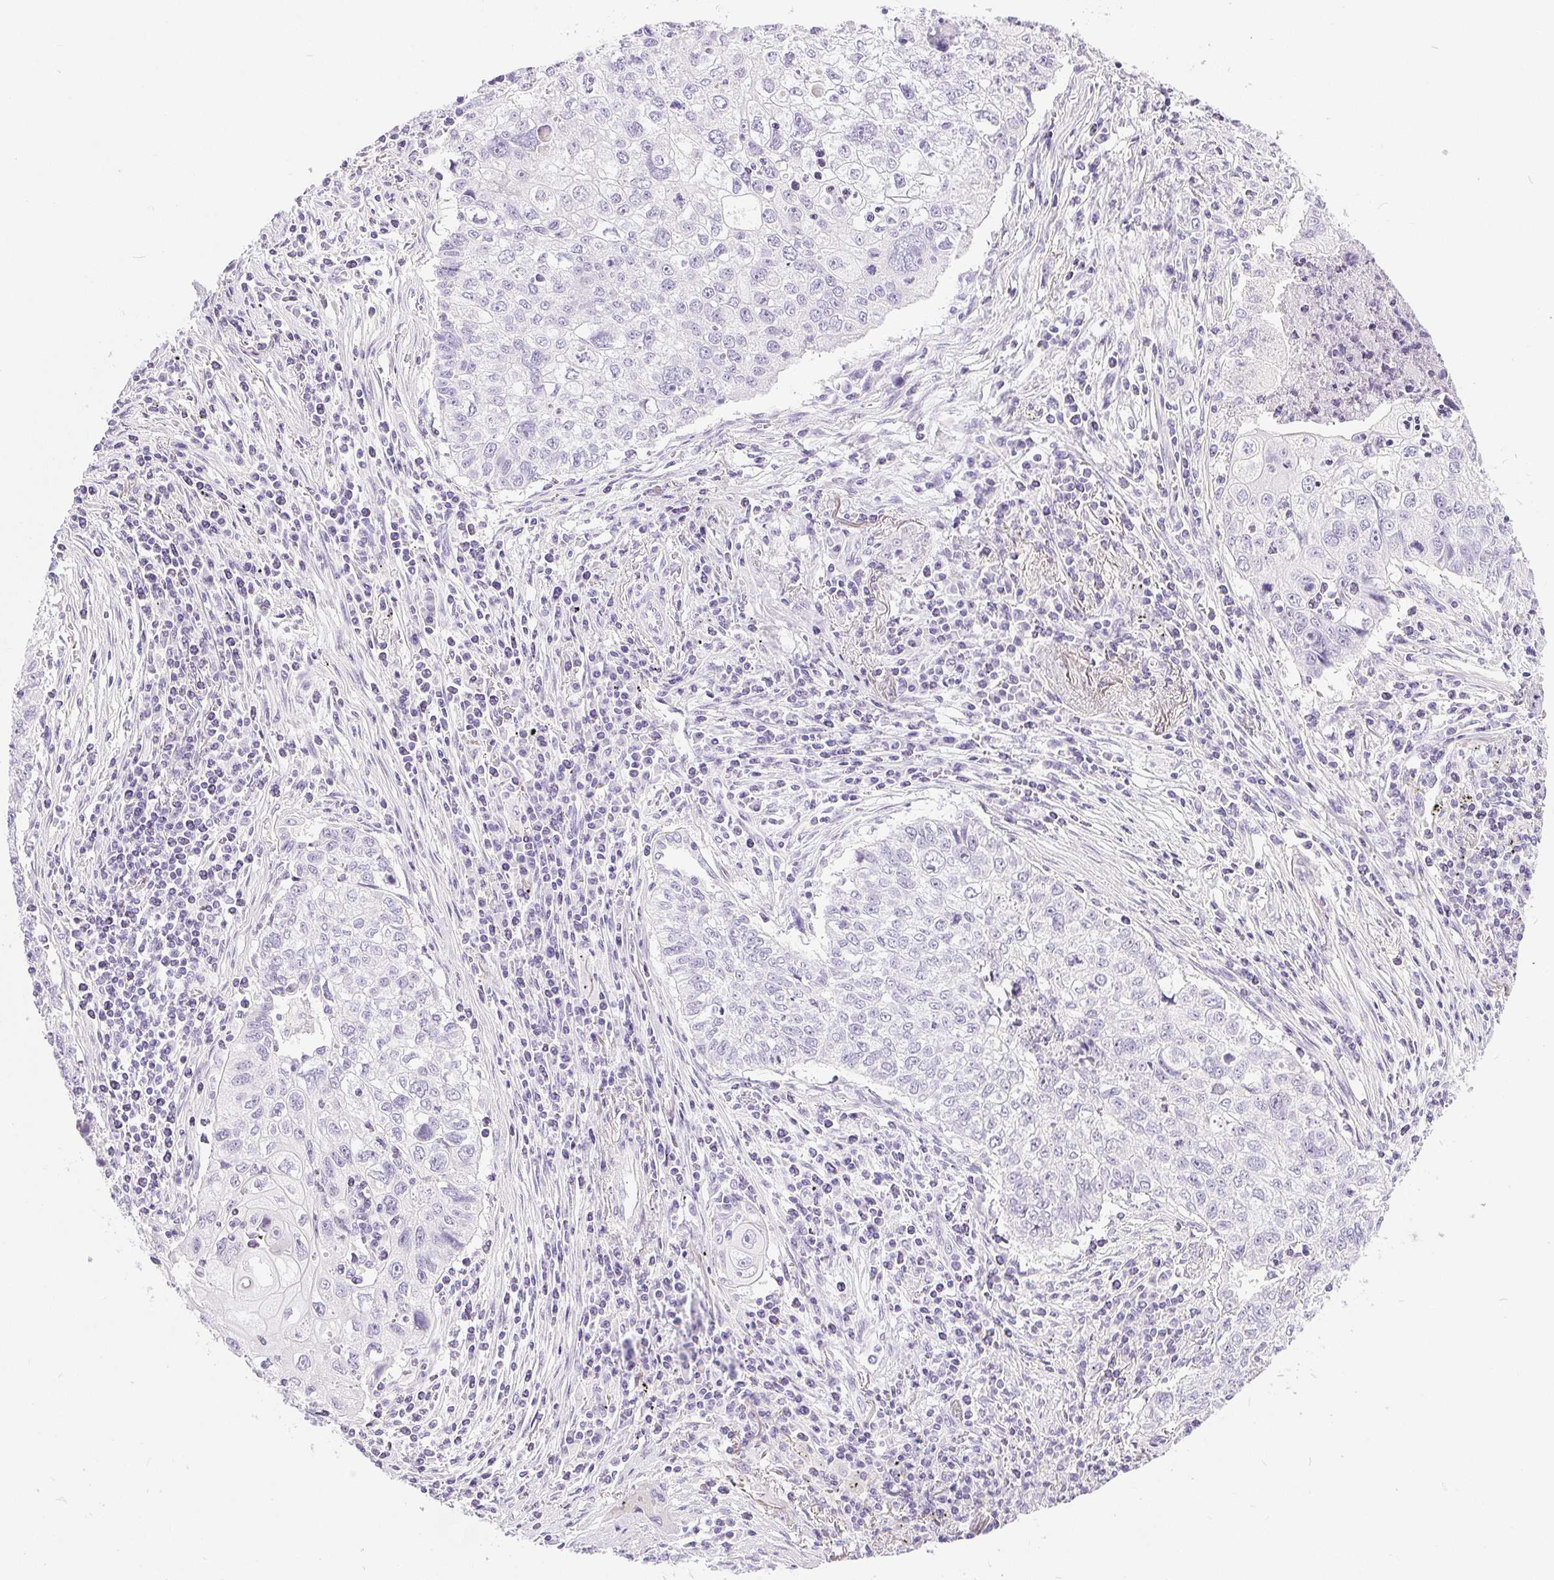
{"staining": {"intensity": "negative", "quantity": "none", "location": "none"}, "tissue": "lung cancer", "cell_type": "Tumor cells", "image_type": "cancer", "snomed": [{"axis": "morphology", "description": "Normal morphology"}, {"axis": "morphology", "description": "Aneuploidy"}, {"axis": "morphology", "description": "Squamous cell carcinoma, NOS"}, {"axis": "topography", "description": "Lymph node"}, {"axis": "topography", "description": "Lung"}], "caption": "DAB (3,3'-diaminobenzidine) immunohistochemical staining of human aneuploidy (lung) exhibits no significant staining in tumor cells. (Immunohistochemistry, brightfield microscopy, high magnification).", "gene": "XDH", "patient": {"sex": "female", "age": 76}}